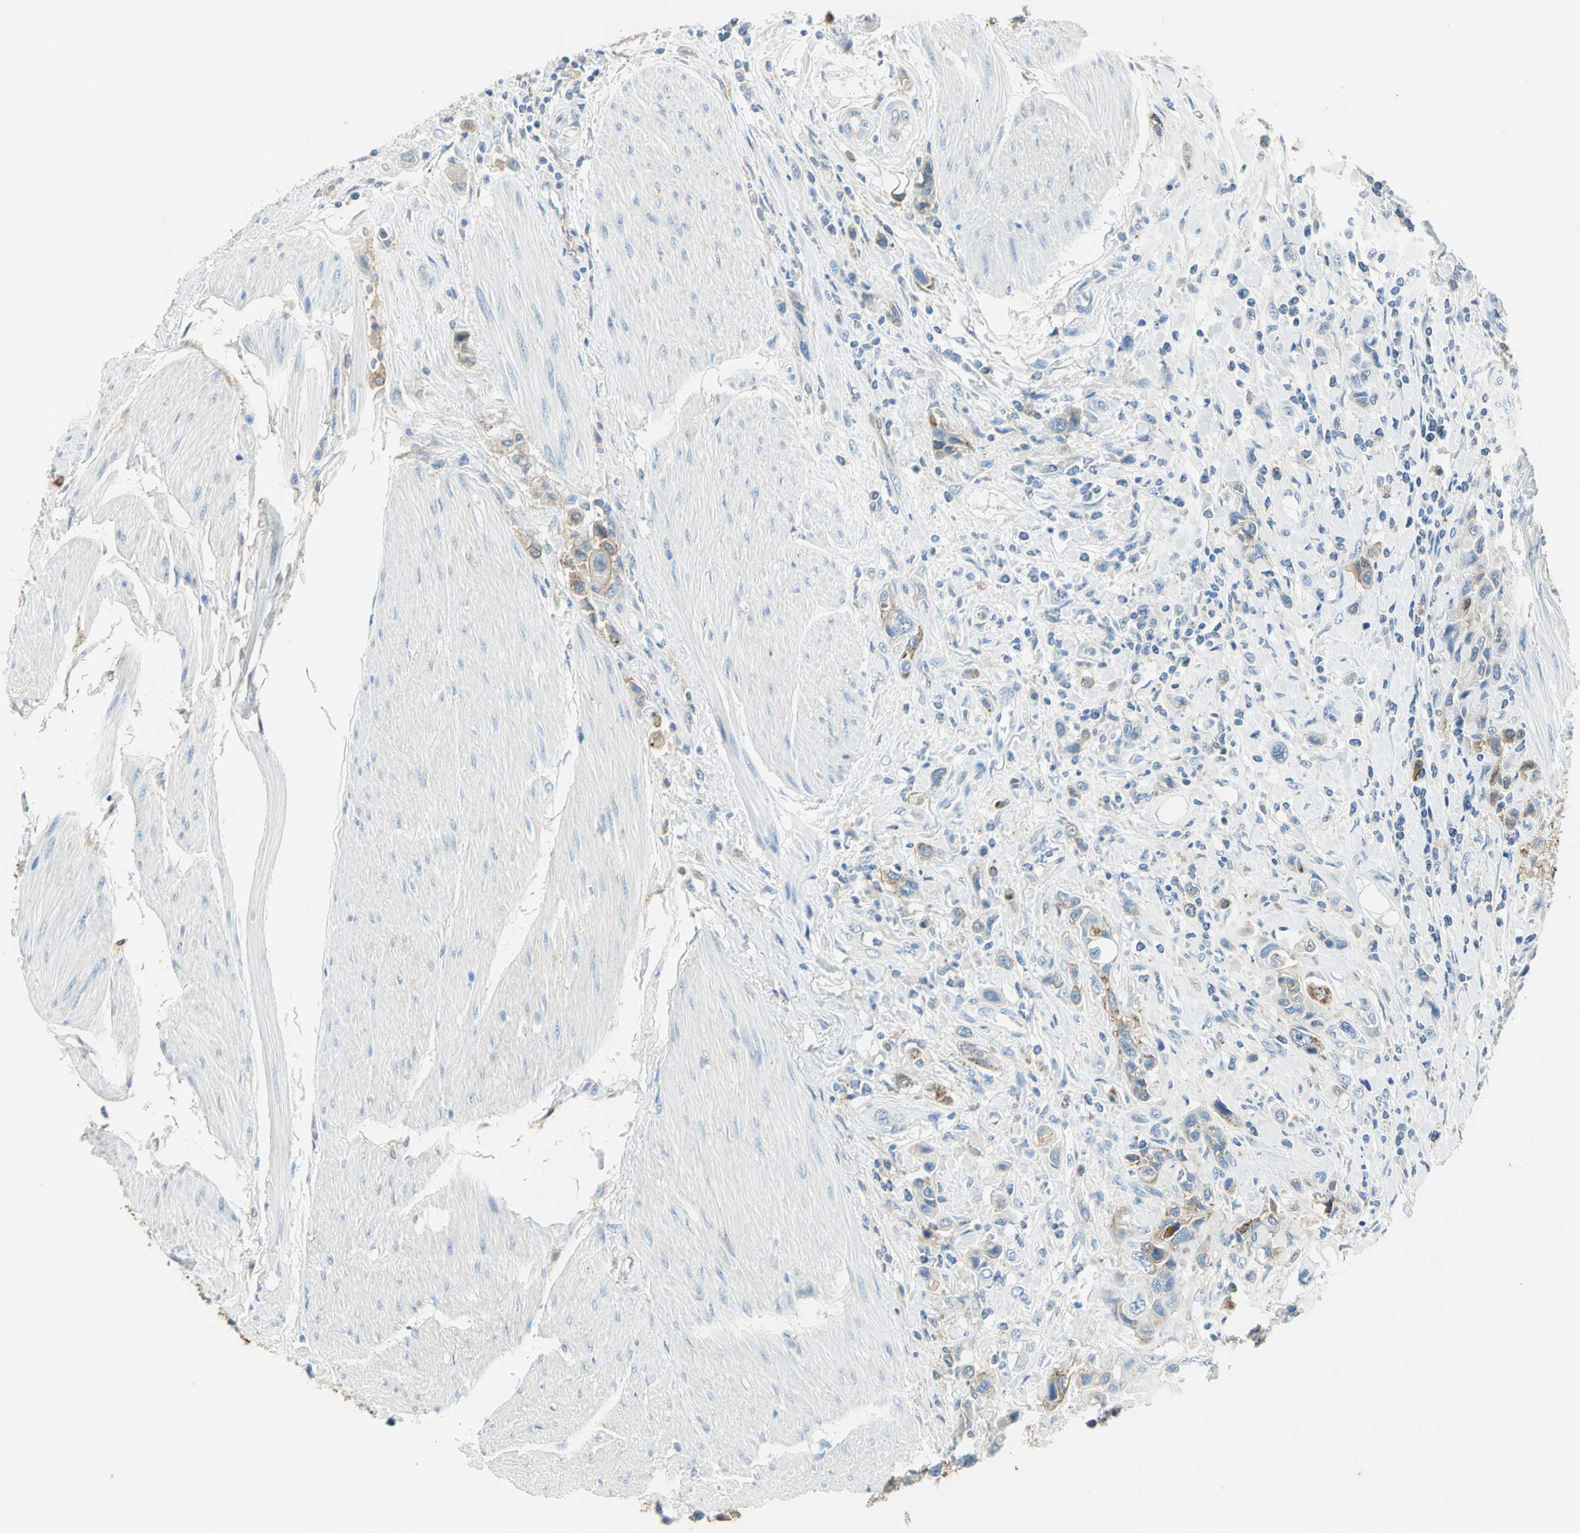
{"staining": {"intensity": "weak", "quantity": "25%-75%", "location": "cytoplasmic/membranous"}, "tissue": "urothelial cancer", "cell_type": "Tumor cells", "image_type": "cancer", "snomed": [{"axis": "morphology", "description": "Urothelial carcinoma, High grade"}, {"axis": "topography", "description": "Urinary bladder"}], "caption": "A high-resolution image shows immunohistochemistry (IHC) staining of urothelial cancer, which reveals weak cytoplasmic/membranous positivity in approximately 25%-75% of tumor cells.", "gene": "ANXA4", "patient": {"sex": "male", "age": 50}}